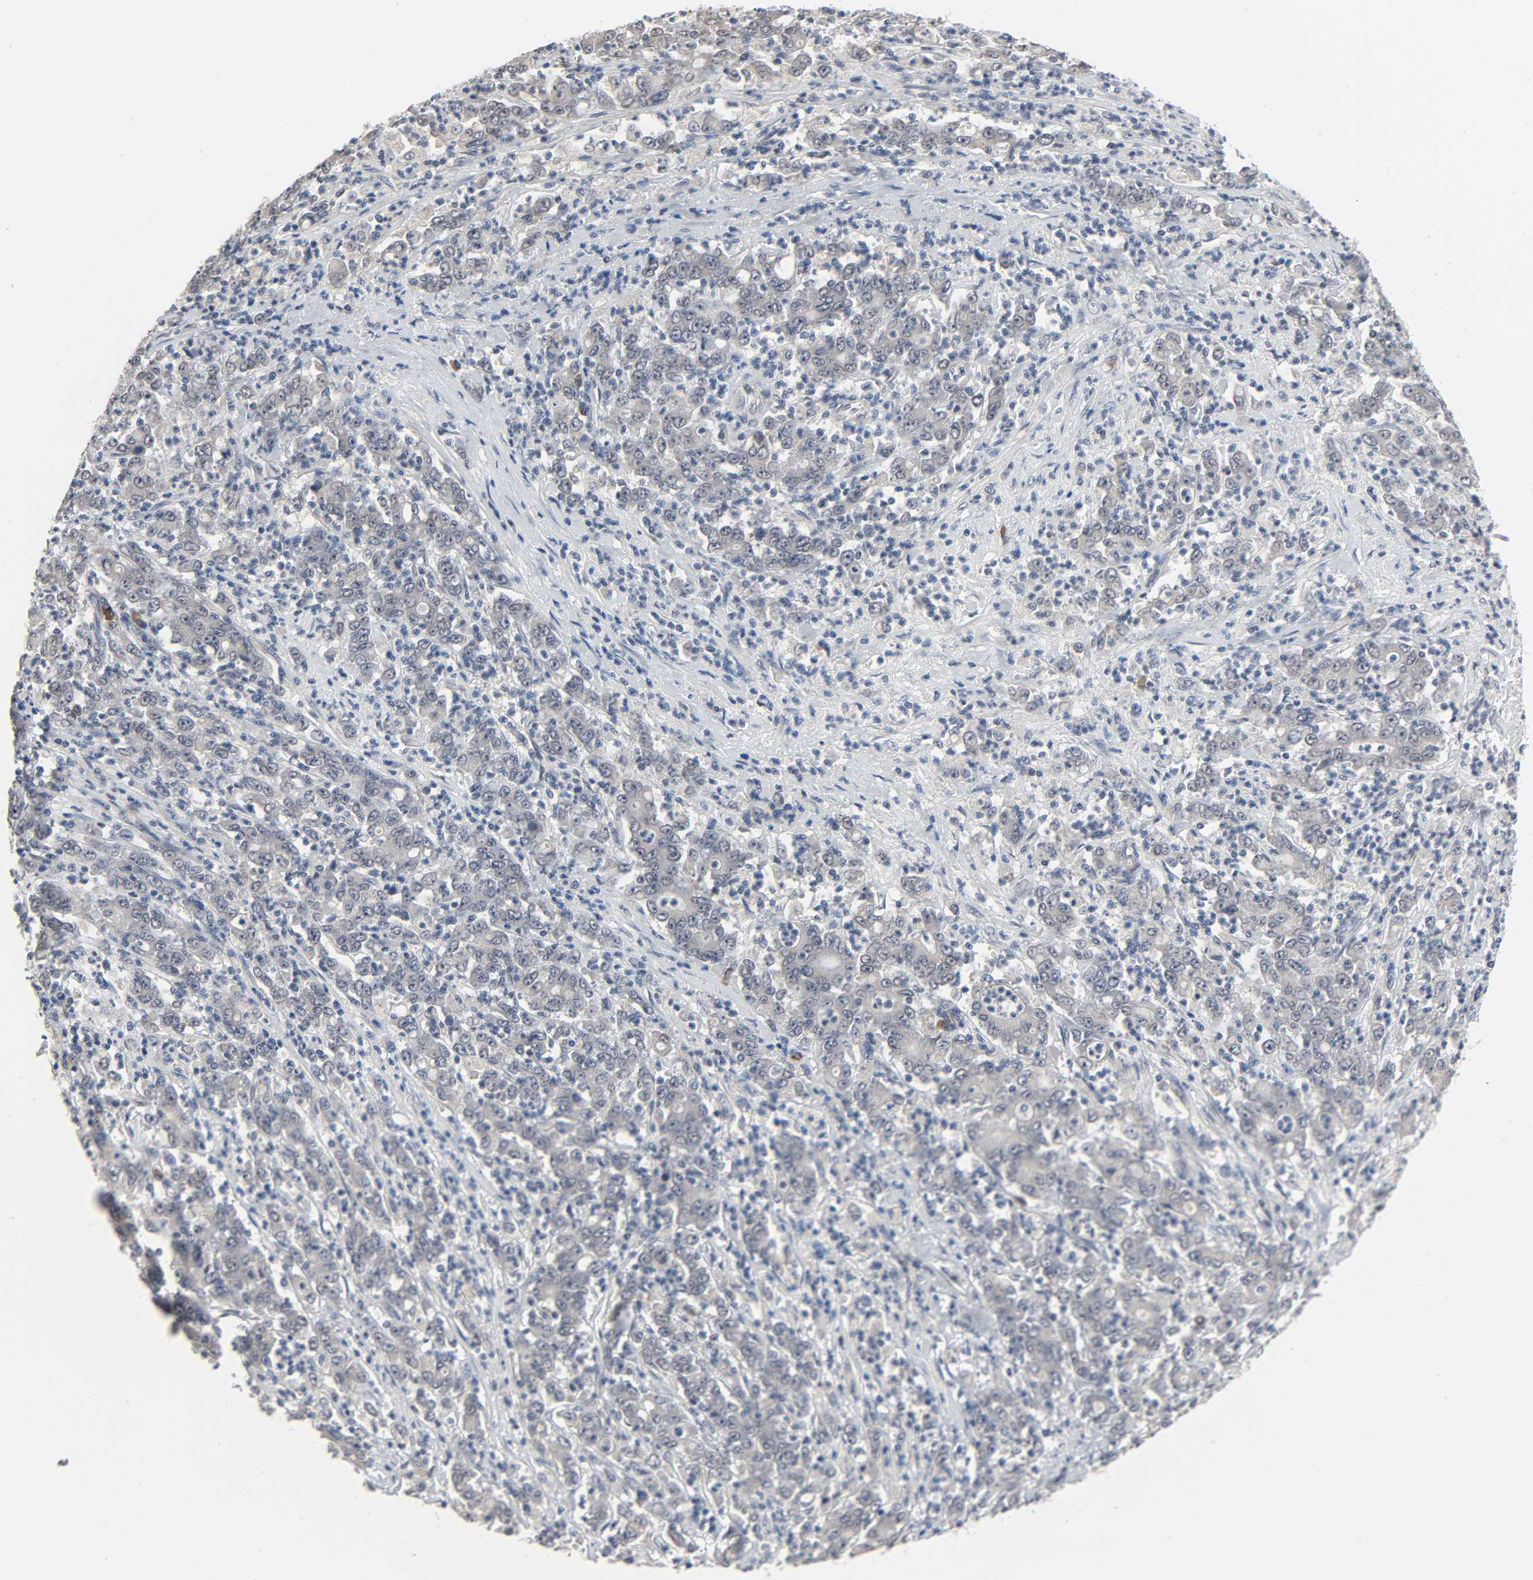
{"staining": {"intensity": "negative", "quantity": "none", "location": "none"}, "tissue": "stomach cancer", "cell_type": "Tumor cells", "image_type": "cancer", "snomed": [{"axis": "morphology", "description": "Adenocarcinoma, NOS"}, {"axis": "topography", "description": "Stomach, lower"}], "caption": "DAB immunohistochemical staining of stomach cancer (adenocarcinoma) demonstrates no significant positivity in tumor cells.", "gene": "MT3", "patient": {"sex": "female", "age": 71}}